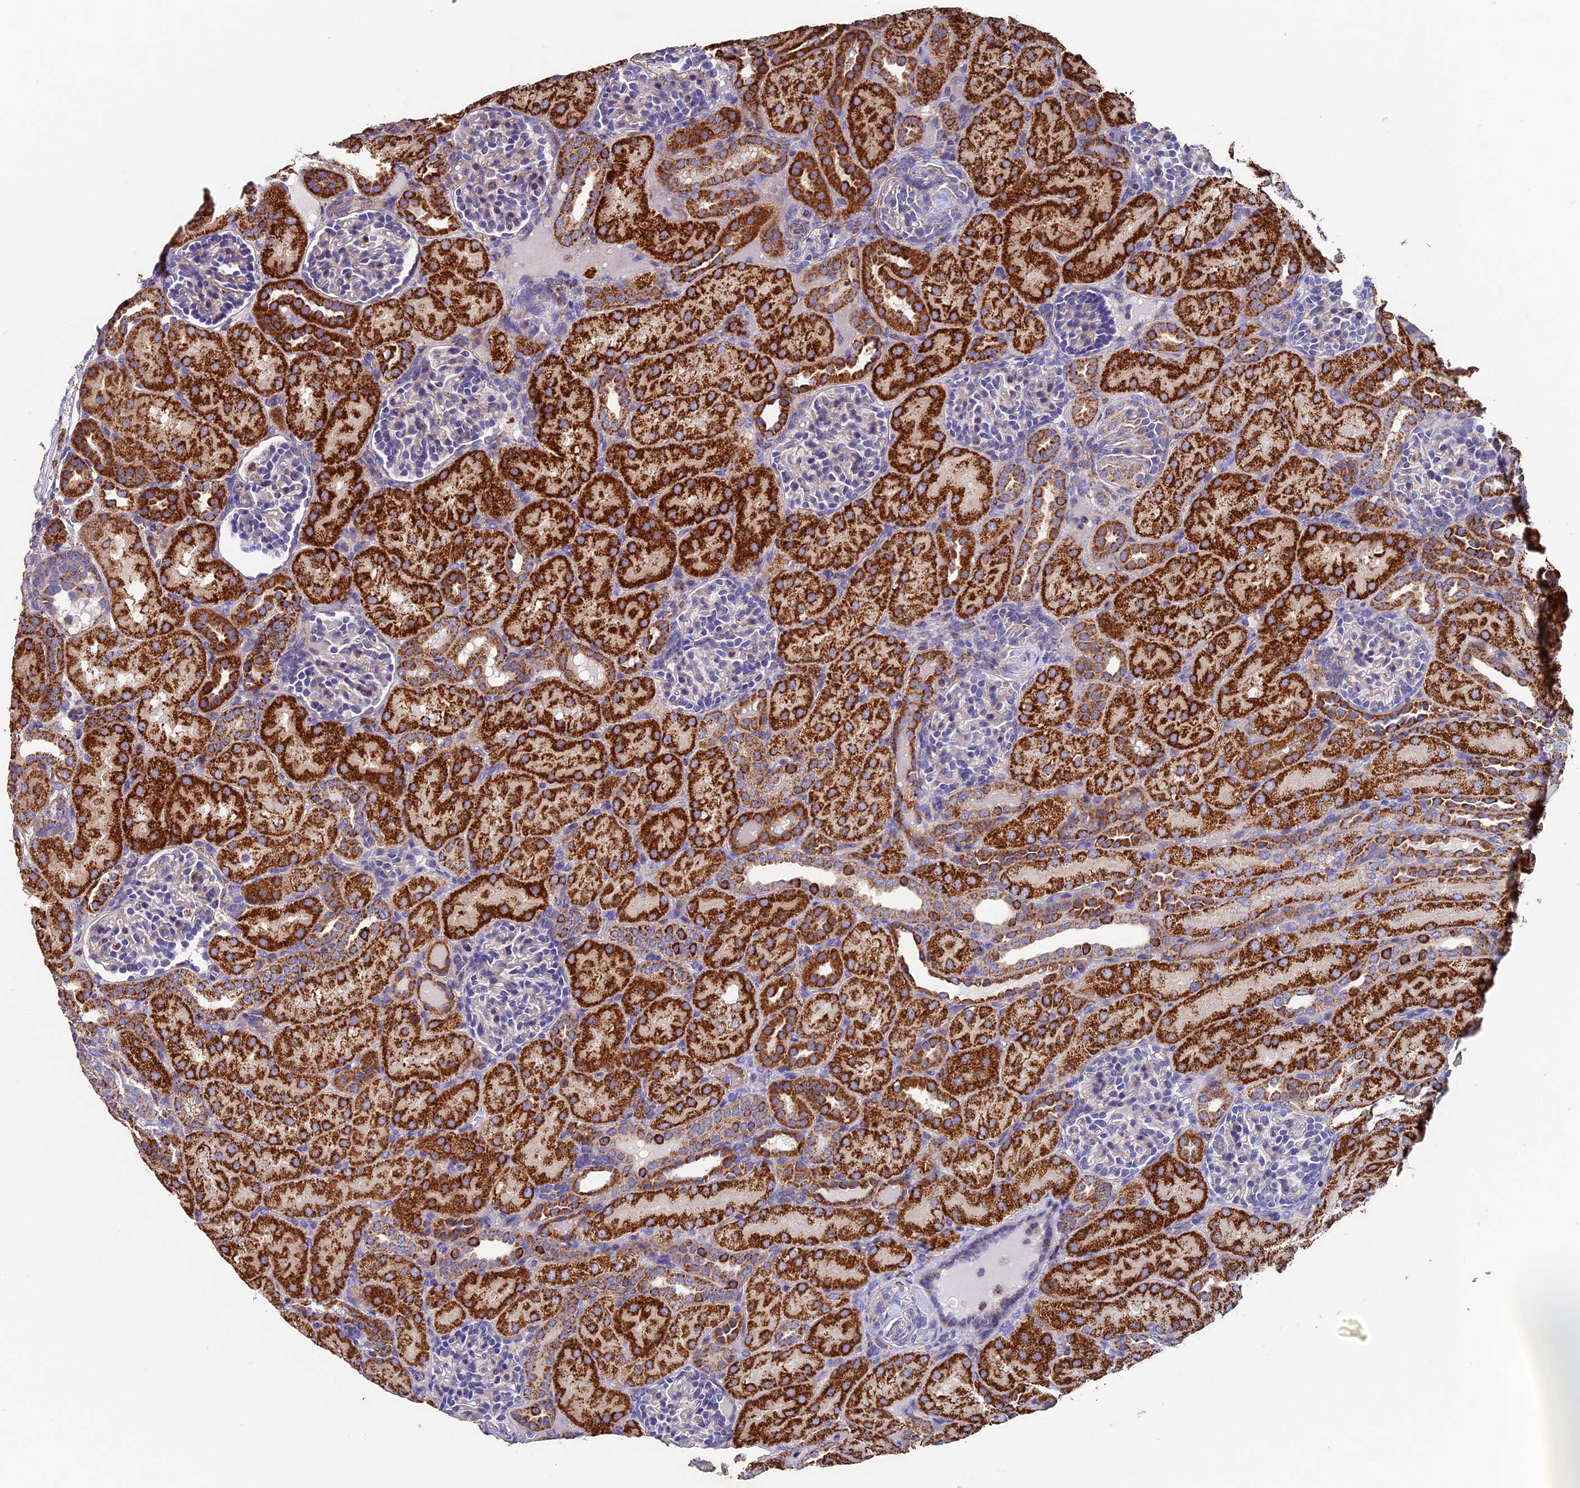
{"staining": {"intensity": "negative", "quantity": "none", "location": "none"}, "tissue": "kidney", "cell_type": "Cells in glomeruli", "image_type": "normal", "snomed": [{"axis": "morphology", "description": "Normal tissue, NOS"}, {"axis": "topography", "description": "Kidney"}], "caption": "There is no significant positivity in cells in glomeruli of kidney. Nuclei are stained in blue.", "gene": "ADAT1", "patient": {"sex": "male", "age": 1}}